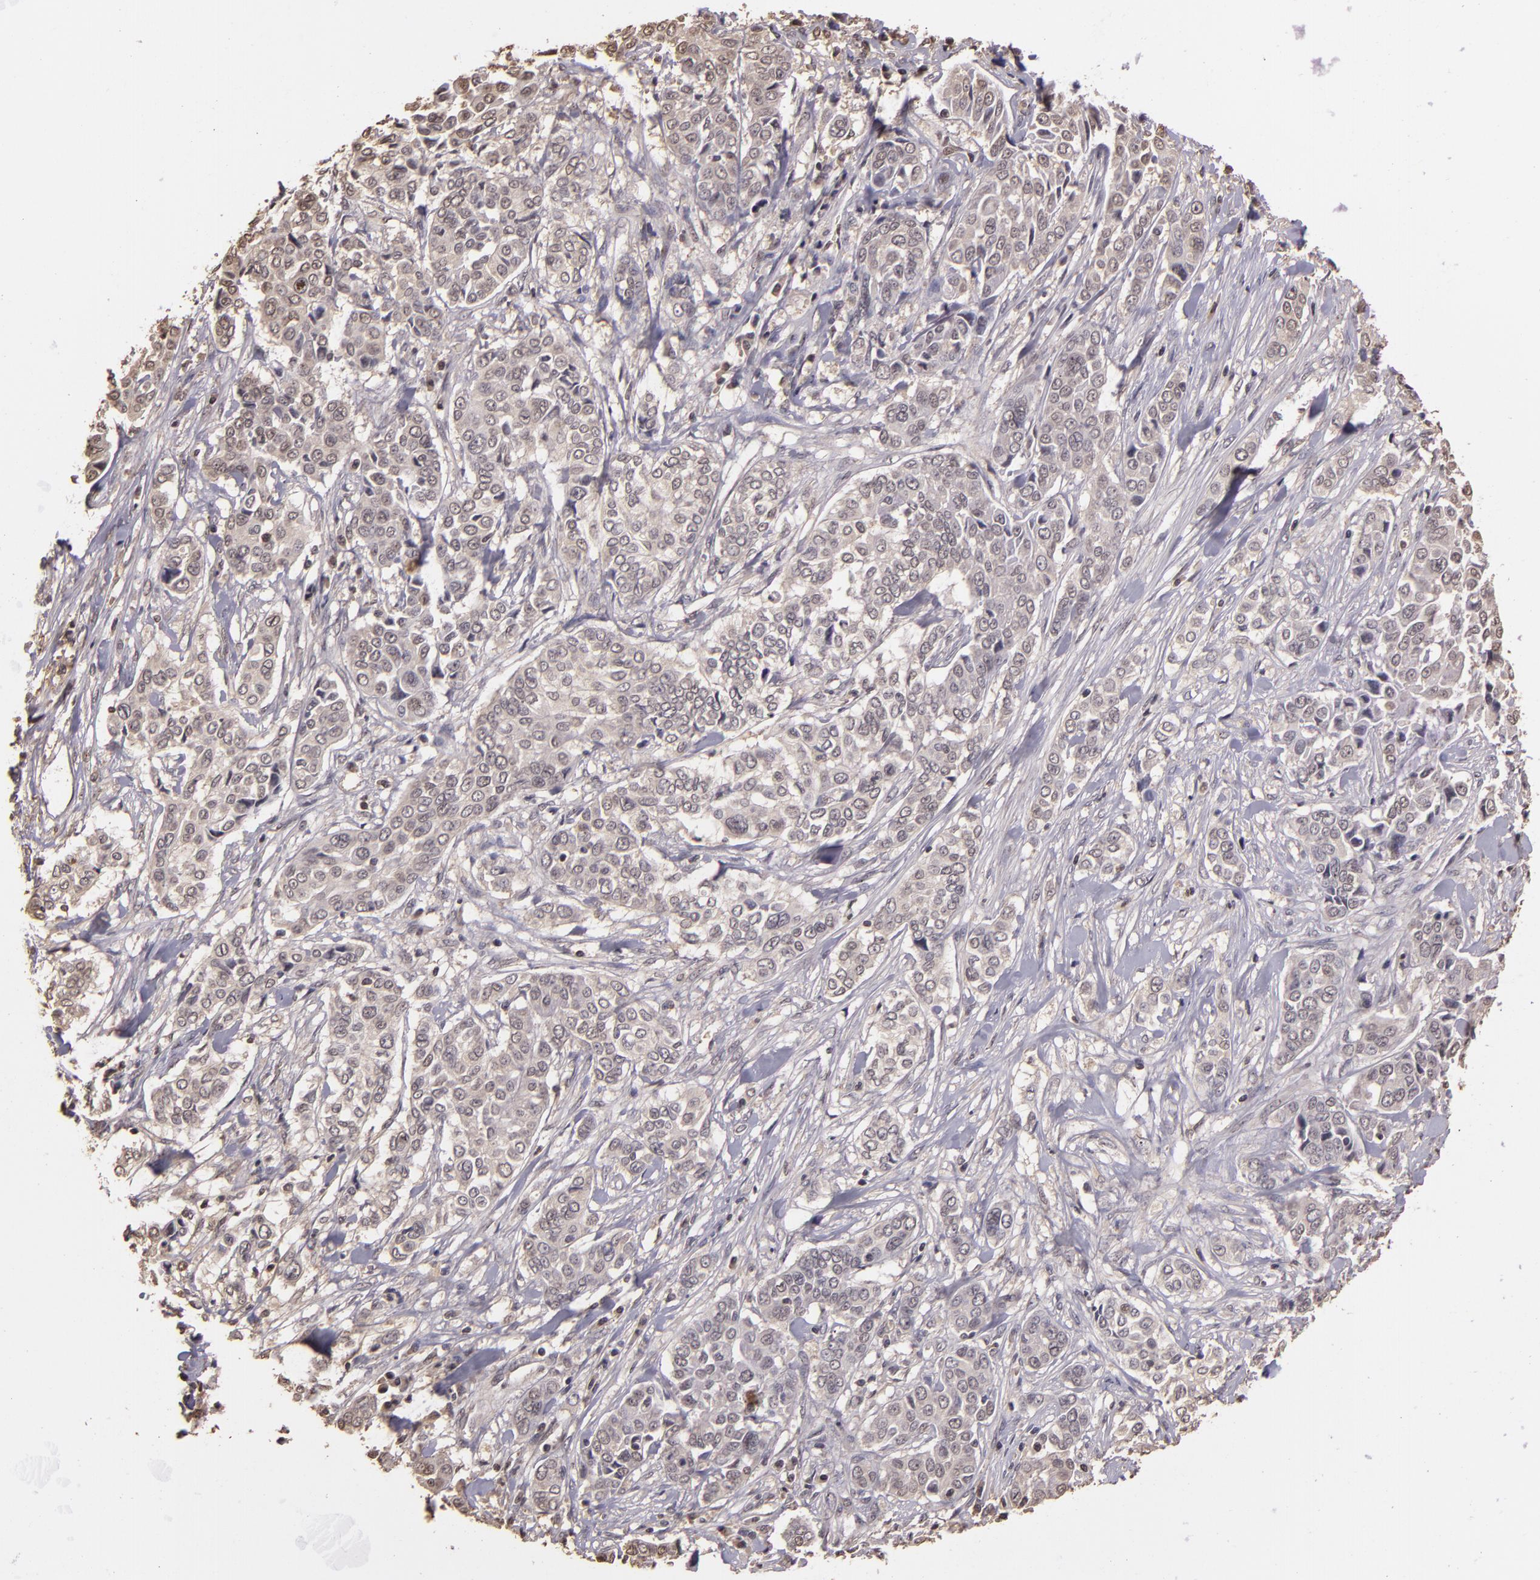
{"staining": {"intensity": "negative", "quantity": "none", "location": "none"}, "tissue": "pancreatic cancer", "cell_type": "Tumor cells", "image_type": "cancer", "snomed": [{"axis": "morphology", "description": "Adenocarcinoma, NOS"}, {"axis": "topography", "description": "Pancreas"}], "caption": "A micrograph of human pancreatic cancer is negative for staining in tumor cells.", "gene": "ARPC2", "patient": {"sex": "female", "age": 52}}